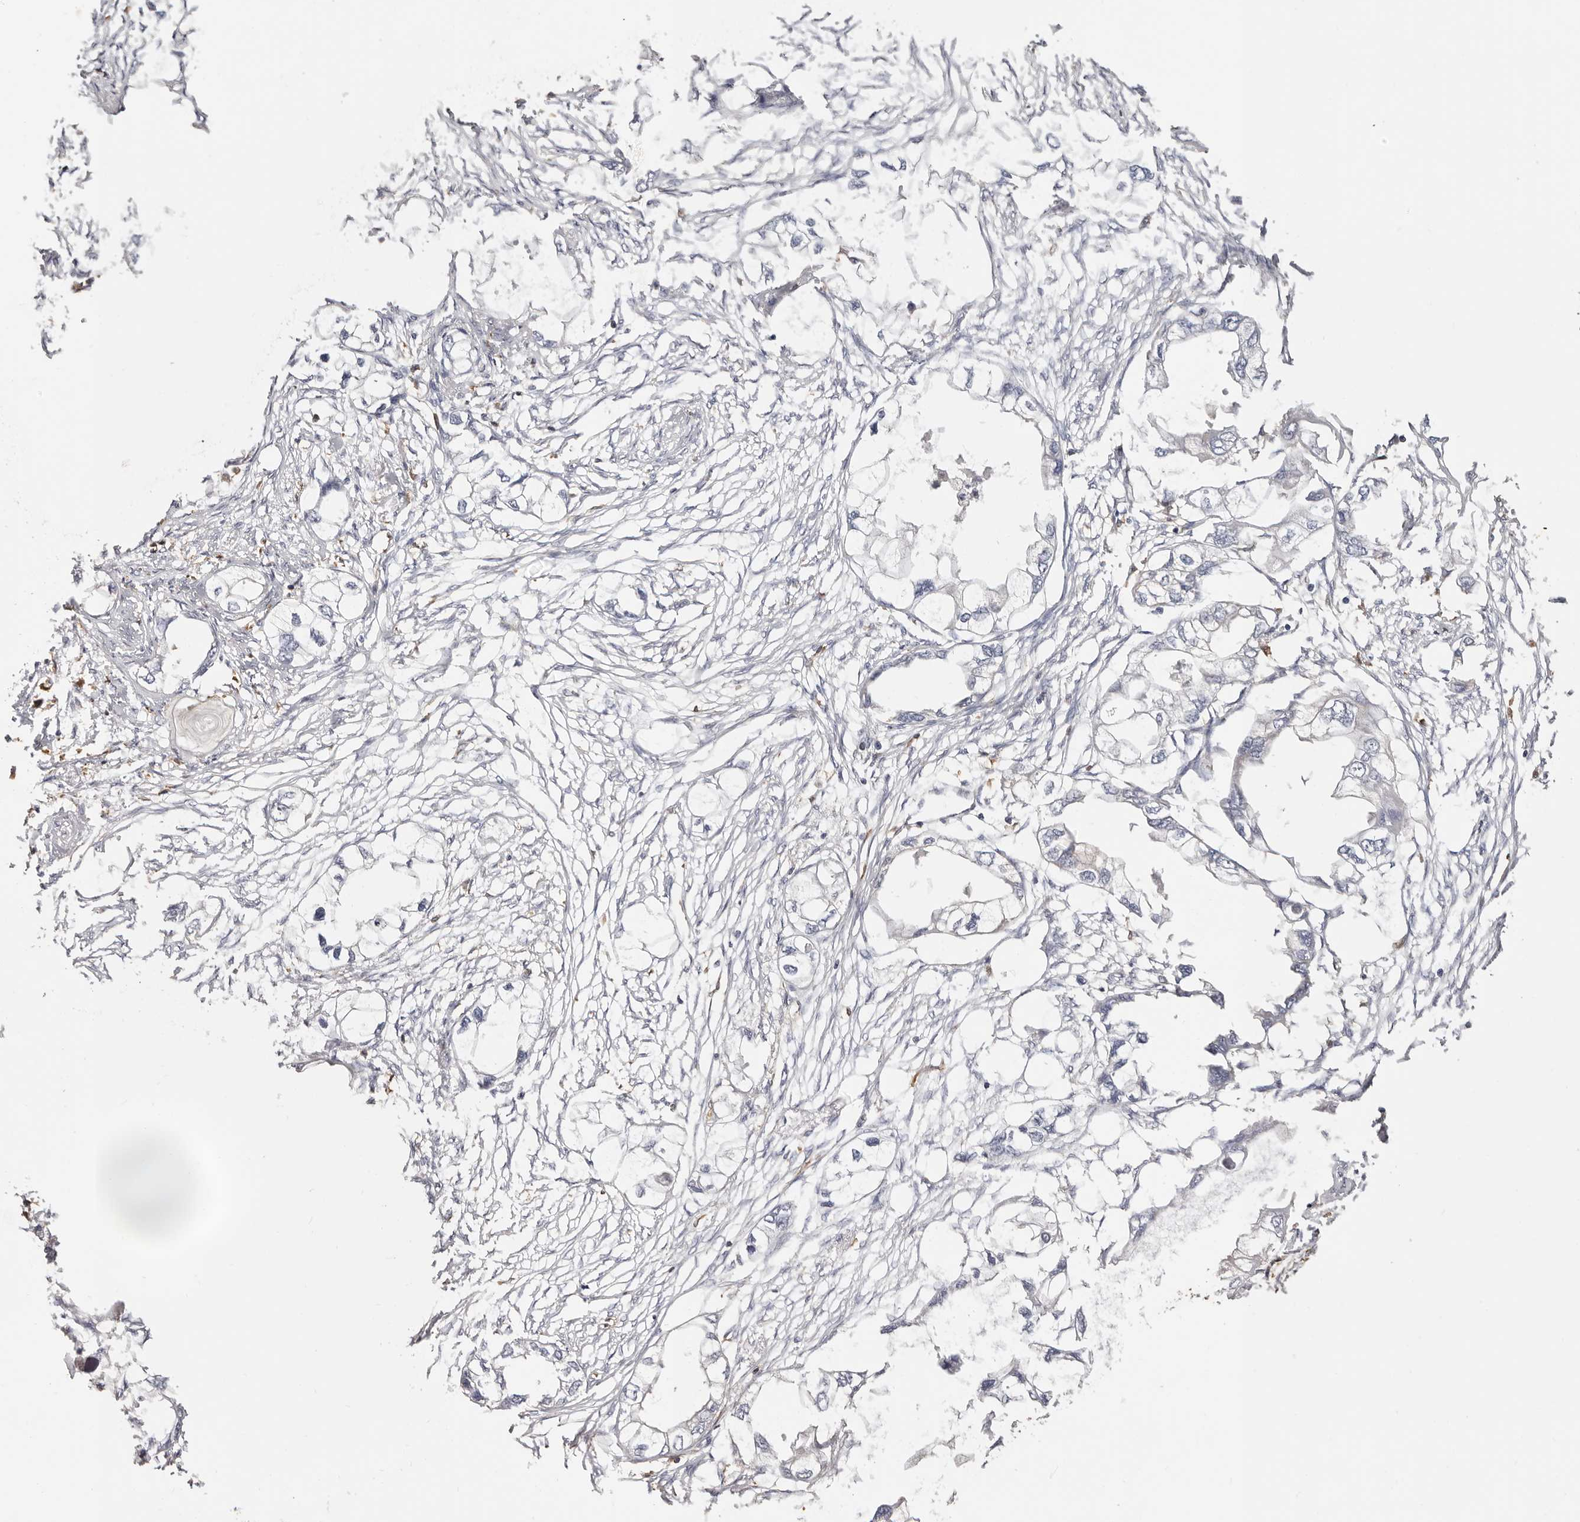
{"staining": {"intensity": "negative", "quantity": "none", "location": "none"}, "tissue": "endometrial cancer", "cell_type": "Tumor cells", "image_type": "cancer", "snomed": [{"axis": "morphology", "description": "Adenocarcinoma, NOS"}, {"axis": "morphology", "description": "Adenocarcinoma, metastatic, NOS"}, {"axis": "topography", "description": "Adipose tissue"}, {"axis": "topography", "description": "Endometrium"}], "caption": "A micrograph of human endometrial cancer is negative for staining in tumor cells.", "gene": "LAP3", "patient": {"sex": "female", "age": 67}}